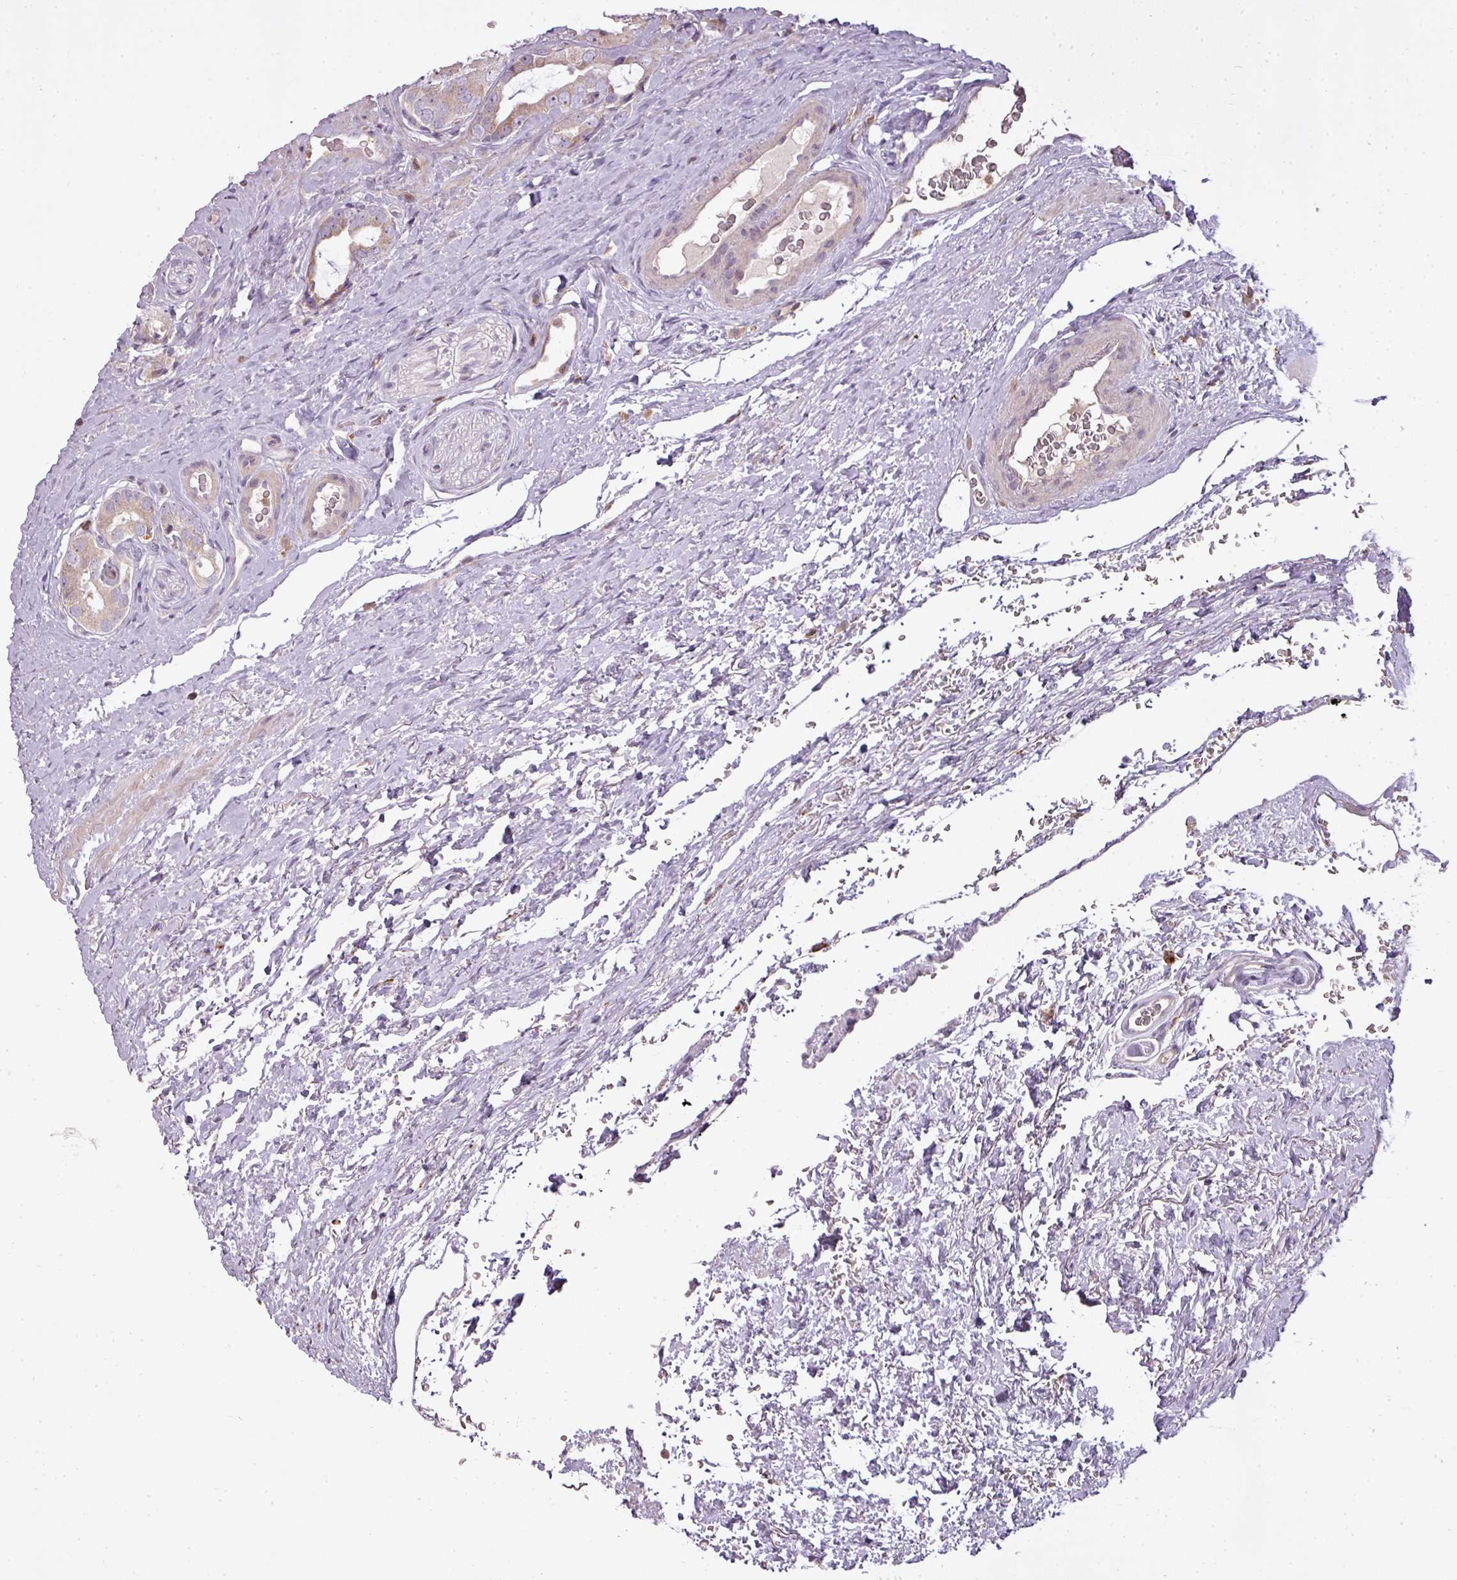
{"staining": {"intensity": "weak", "quantity": "<25%", "location": "cytoplasmic/membranous"}, "tissue": "prostate cancer", "cell_type": "Tumor cells", "image_type": "cancer", "snomed": [{"axis": "morphology", "description": "Adenocarcinoma, High grade"}, {"axis": "topography", "description": "Prostate"}], "caption": "This is an immunohistochemistry (IHC) histopathology image of adenocarcinoma (high-grade) (prostate). There is no positivity in tumor cells.", "gene": "STK4", "patient": {"sex": "male", "age": 71}}